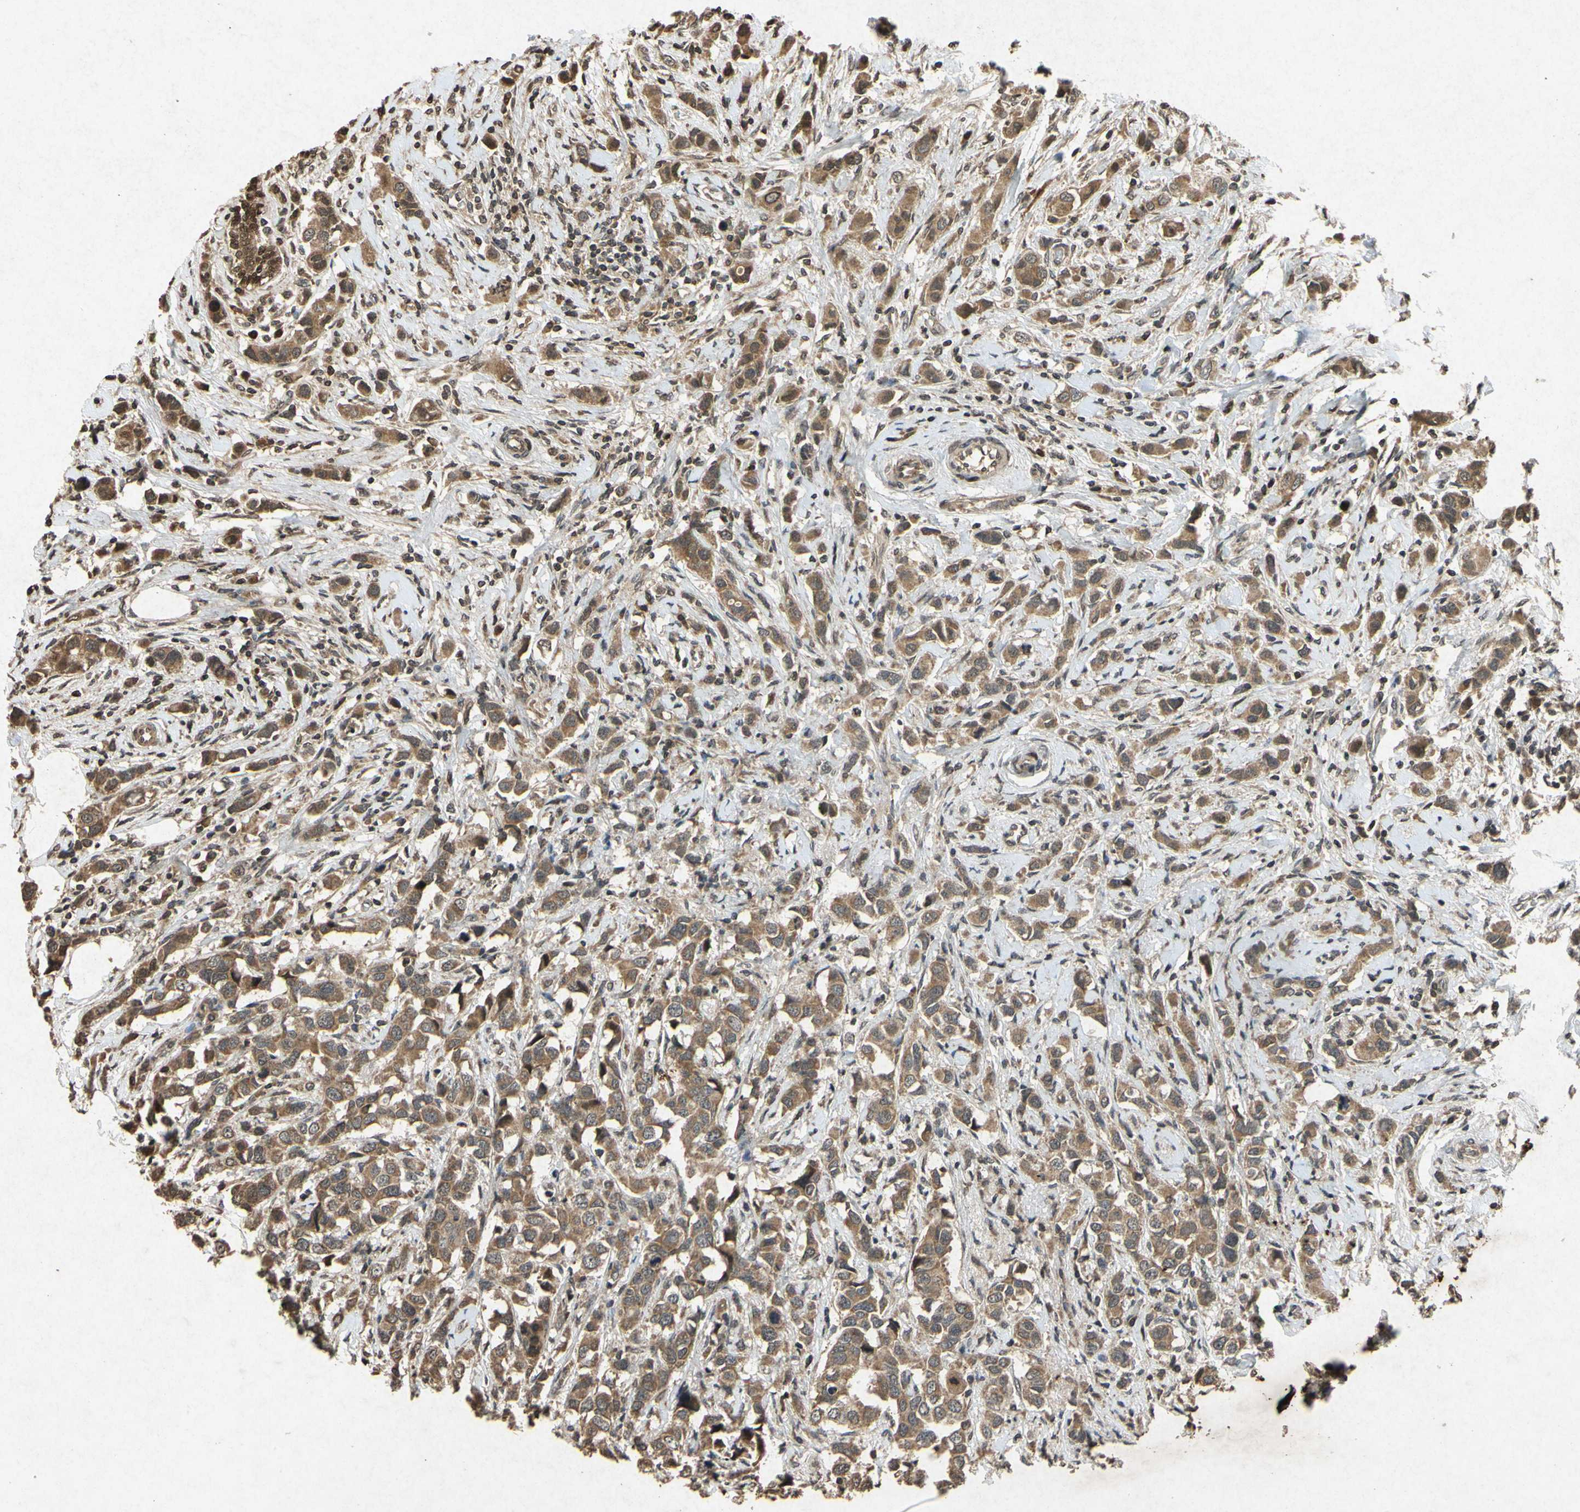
{"staining": {"intensity": "moderate", "quantity": ">75%", "location": "cytoplasmic/membranous"}, "tissue": "breast cancer", "cell_type": "Tumor cells", "image_type": "cancer", "snomed": [{"axis": "morphology", "description": "Normal tissue, NOS"}, {"axis": "morphology", "description": "Duct carcinoma"}, {"axis": "topography", "description": "Breast"}], "caption": "Protein staining reveals moderate cytoplasmic/membranous positivity in approximately >75% of tumor cells in infiltrating ductal carcinoma (breast).", "gene": "ATP6V1H", "patient": {"sex": "female", "age": 50}}